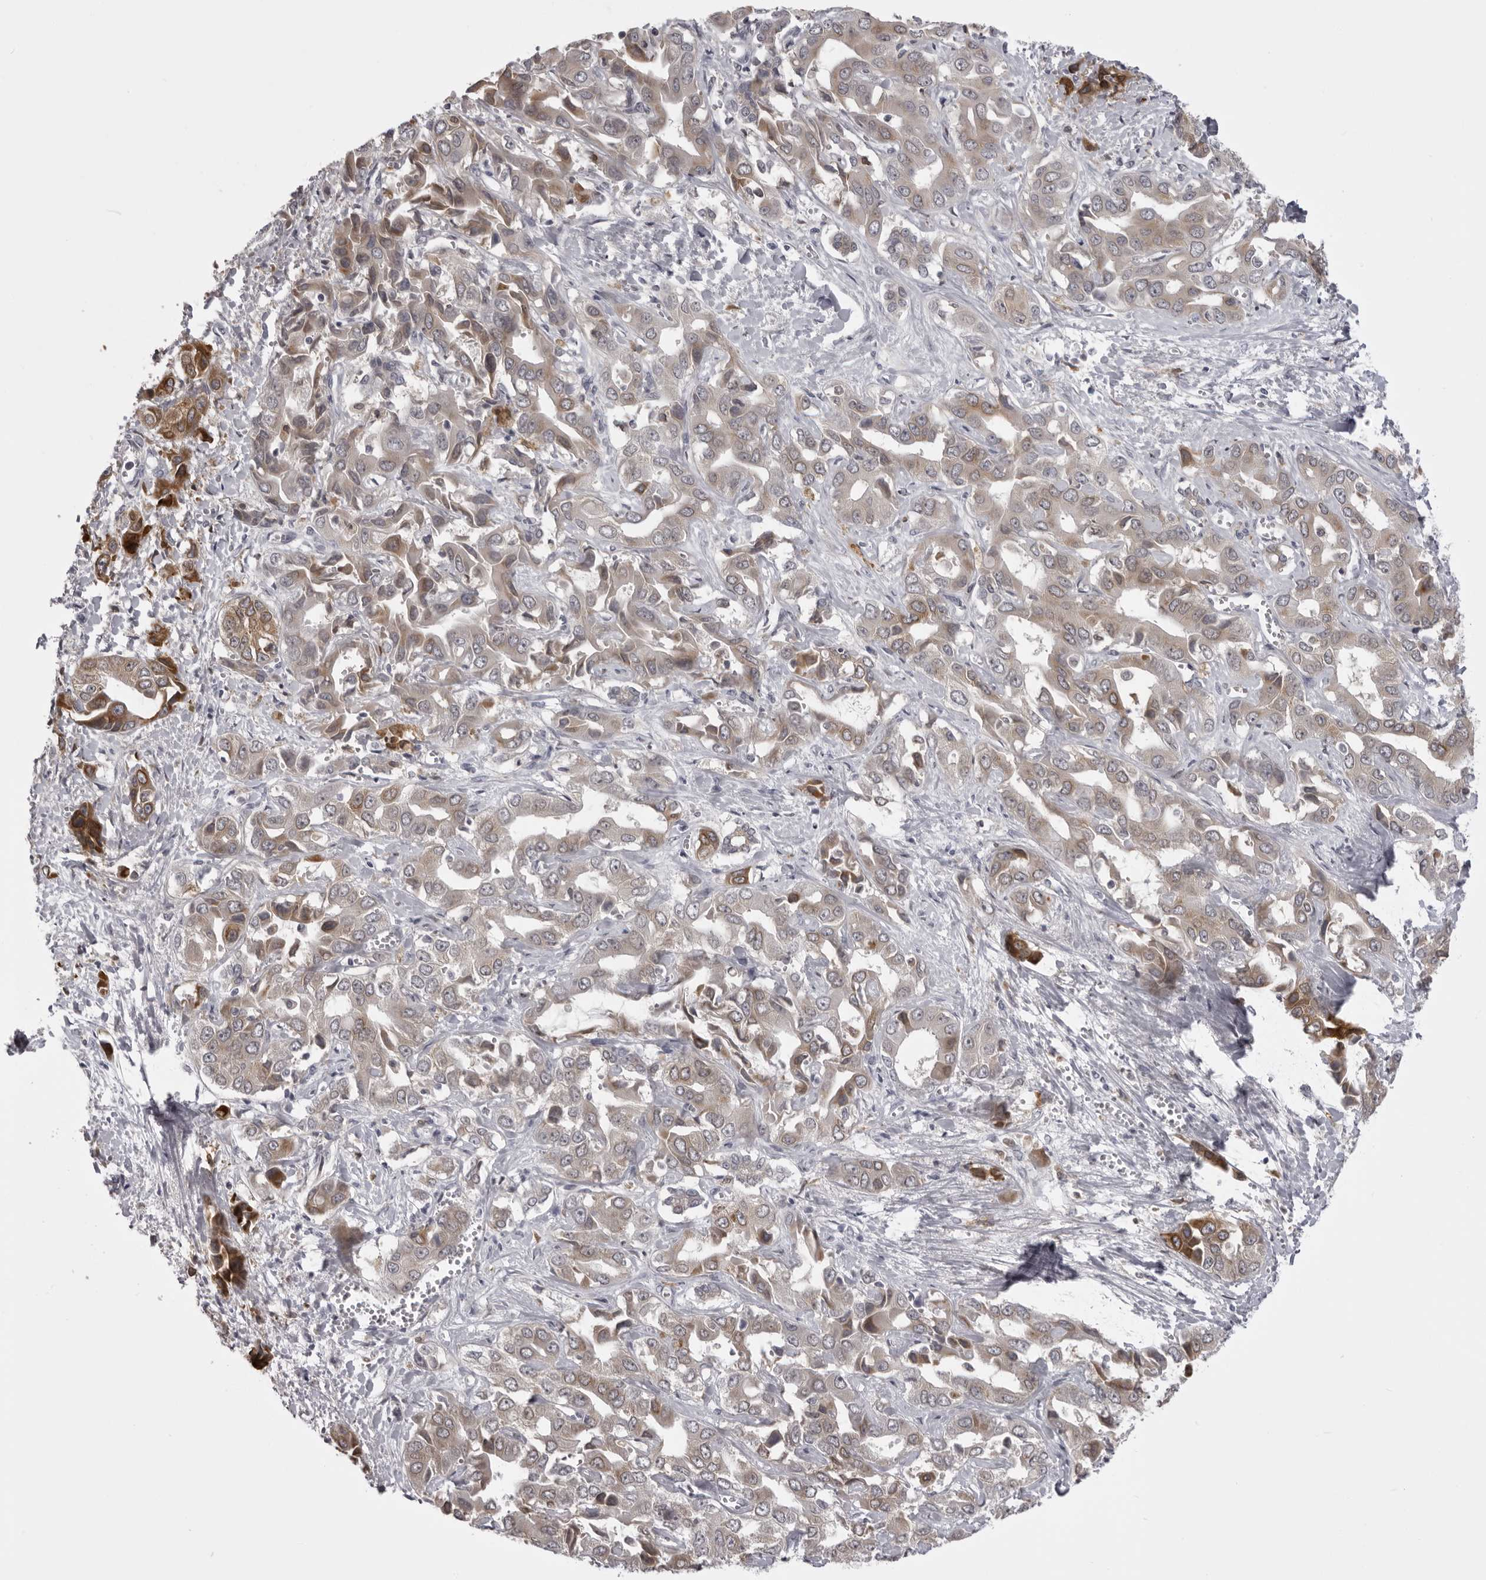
{"staining": {"intensity": "moderate", "quantity": "25%-75%", "location": "cytoplasmic/membranous"}, "tissue": "liver cancer", "cell_type": "Tumor cells", "image_type": "cancer", "snomed": [{"axis": "morphology", "description": "Cholangiocarcinoma"}, {"axis": "topography", "description": "Liver"}], "caption": "Tumor cells exhibit medium levels of moderate cytoplasmic/membranous staining in approximately 25%-75% of cells in liver cancer (cholangiocarcinoma).", "gene": "NCEH1", "patient": {"sex": "female", "age": 52}}